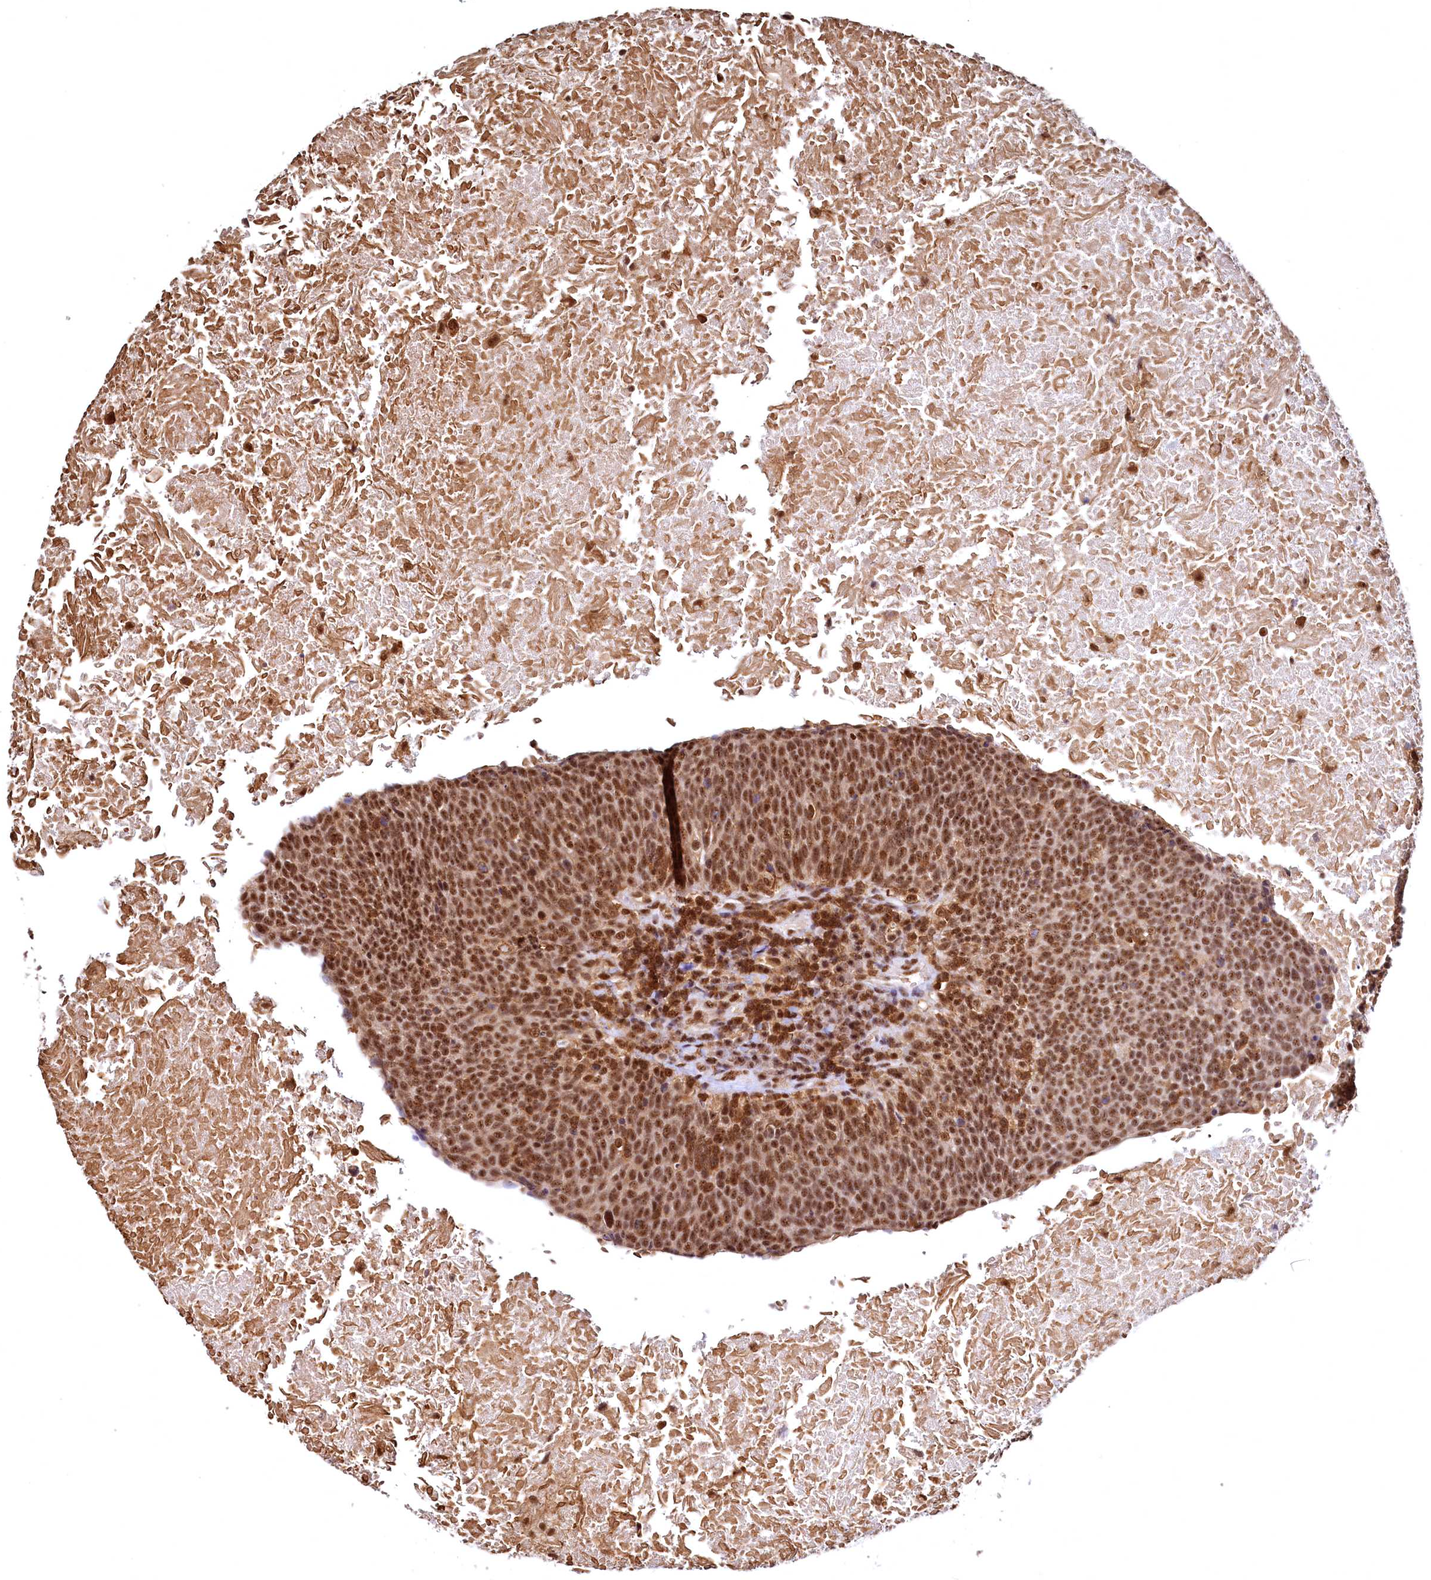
{"staining": {"intensity": "strong", "quantity": ">75%", "location": "cytoplasmic/membranous,nuclear"}, "tissue": "head and neck cancer", "cell_type": "Tumor cells", "image_type": "cancer", "snomed": [{"axis": "morphology", "description": "Squamous cell carcinoma, NOS"}, {"axis": "morphology", "description": "Squamous cell carcinoma, metastatic, NOS"}, {"axis": "topography", "description": "Lymph node"}, {"axis": "topography", "description": "Head-Neck"}], "caption": "An IHC photomicrograph of neoplastic tissue is shown. Protein staining in brown shows strong cytoplasmic/membranous and nuclear positivity in head and neck metastatic squamous cell carcinoma within tumor cells. The staining was performed using DAB (3,3'-diaminobenzidine) to visualize the protein expression in brown, while the nuclei were stained in blue with hematoxylin (Magnification: 20x).", "gene": "RSRC2", "patient": {"sex": "male", "age": 62}}